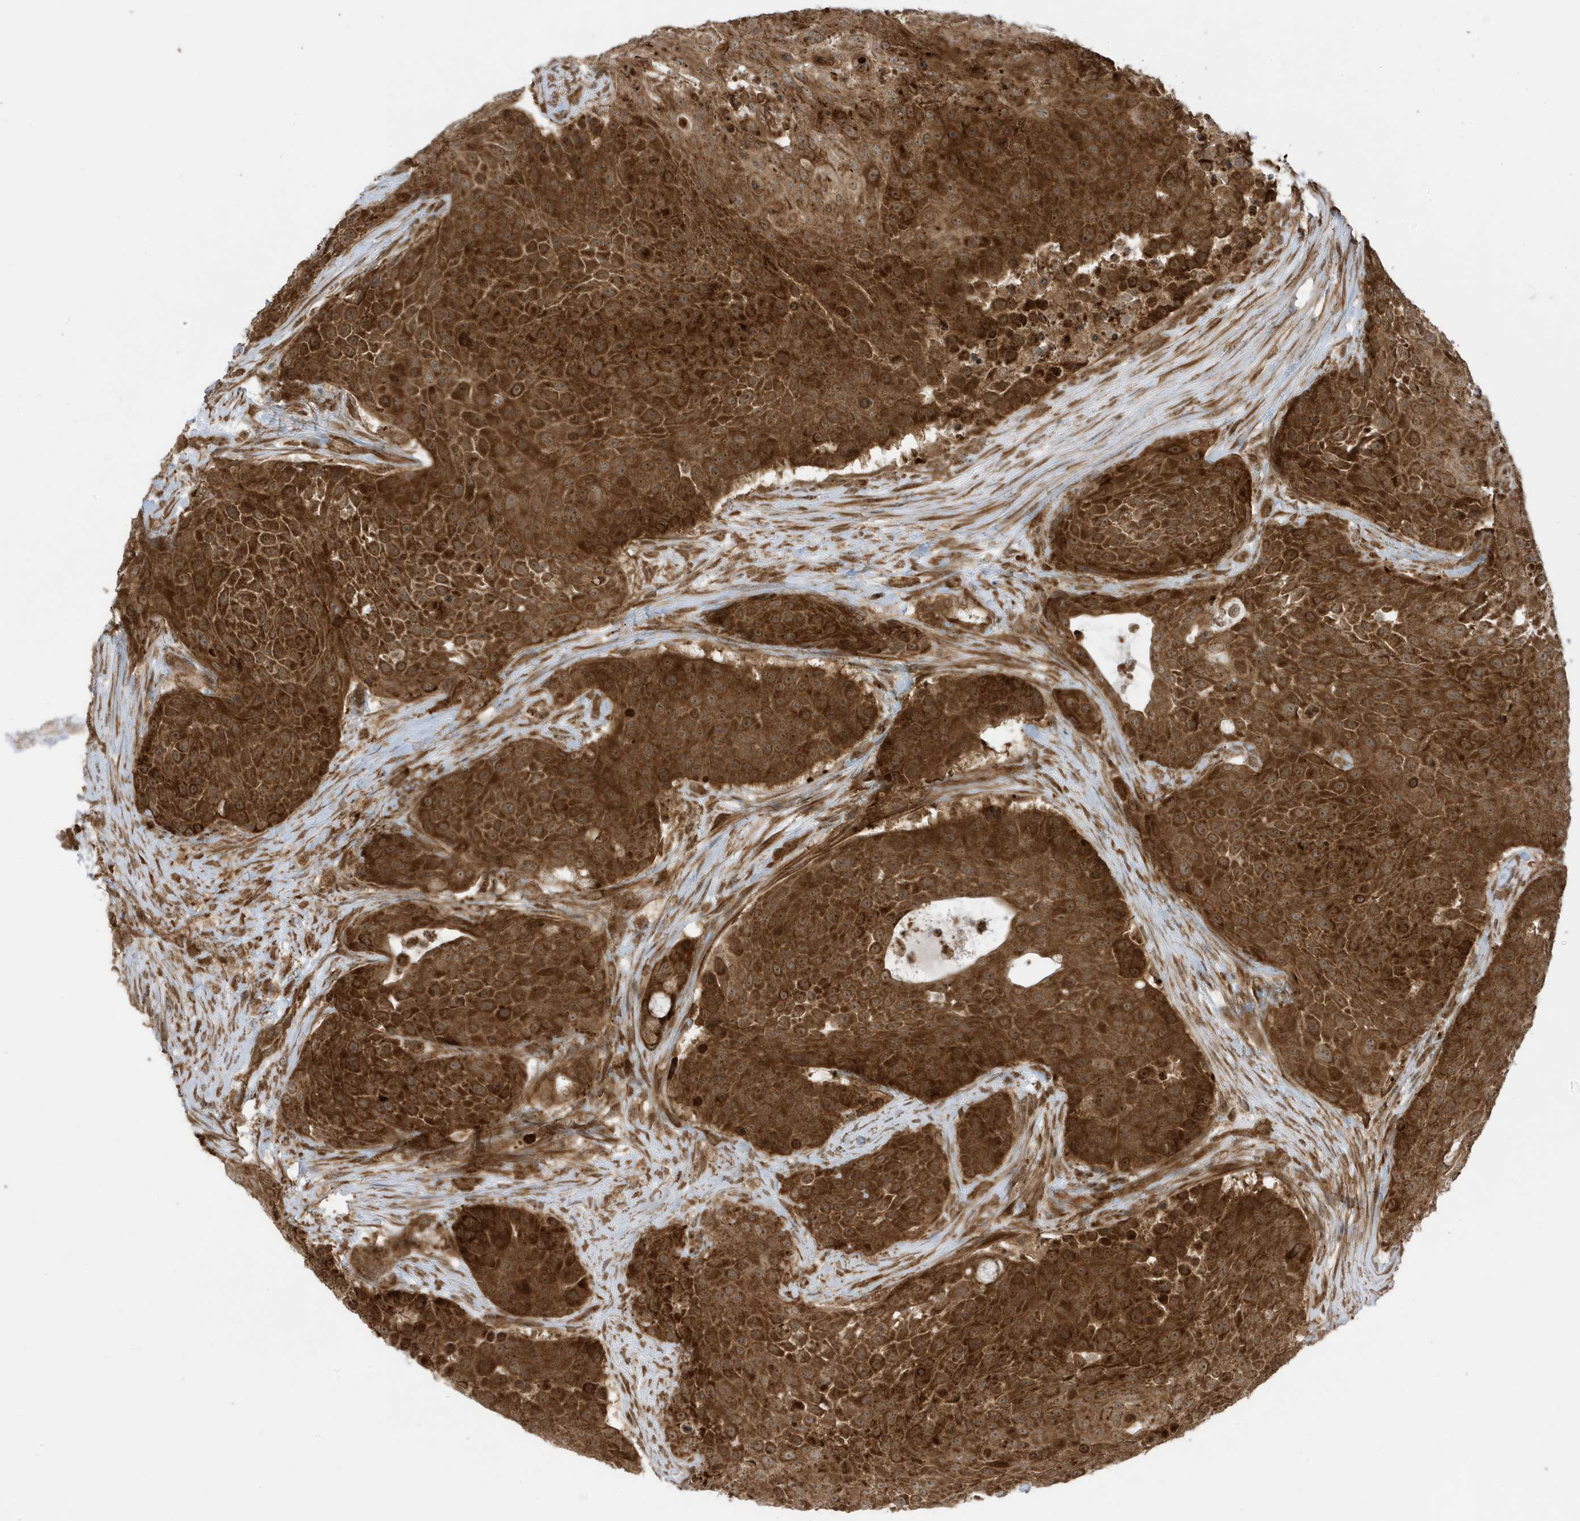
{"staining": {"intensity": "strong", "quantity": ">75%", "location": "cytoplasmic/membranous"}, "tissue": "urothelial cancer", "cell_type": "Tumor cells", "image_type": "cancer", "snomed": [{"axis": "morphology", "description": "Urothelial carcinoma, High grade"}, {"axis": "topography", "description": "Urinary bladder"}], "caption": "Protein analysis of urothelial cancer tissue demonstrates strong cytoplasmic/membranous positivity in approximately >75% of tumor cells.", "gene": "DHX36", "patient": {"sex": "female", "age": 63}}